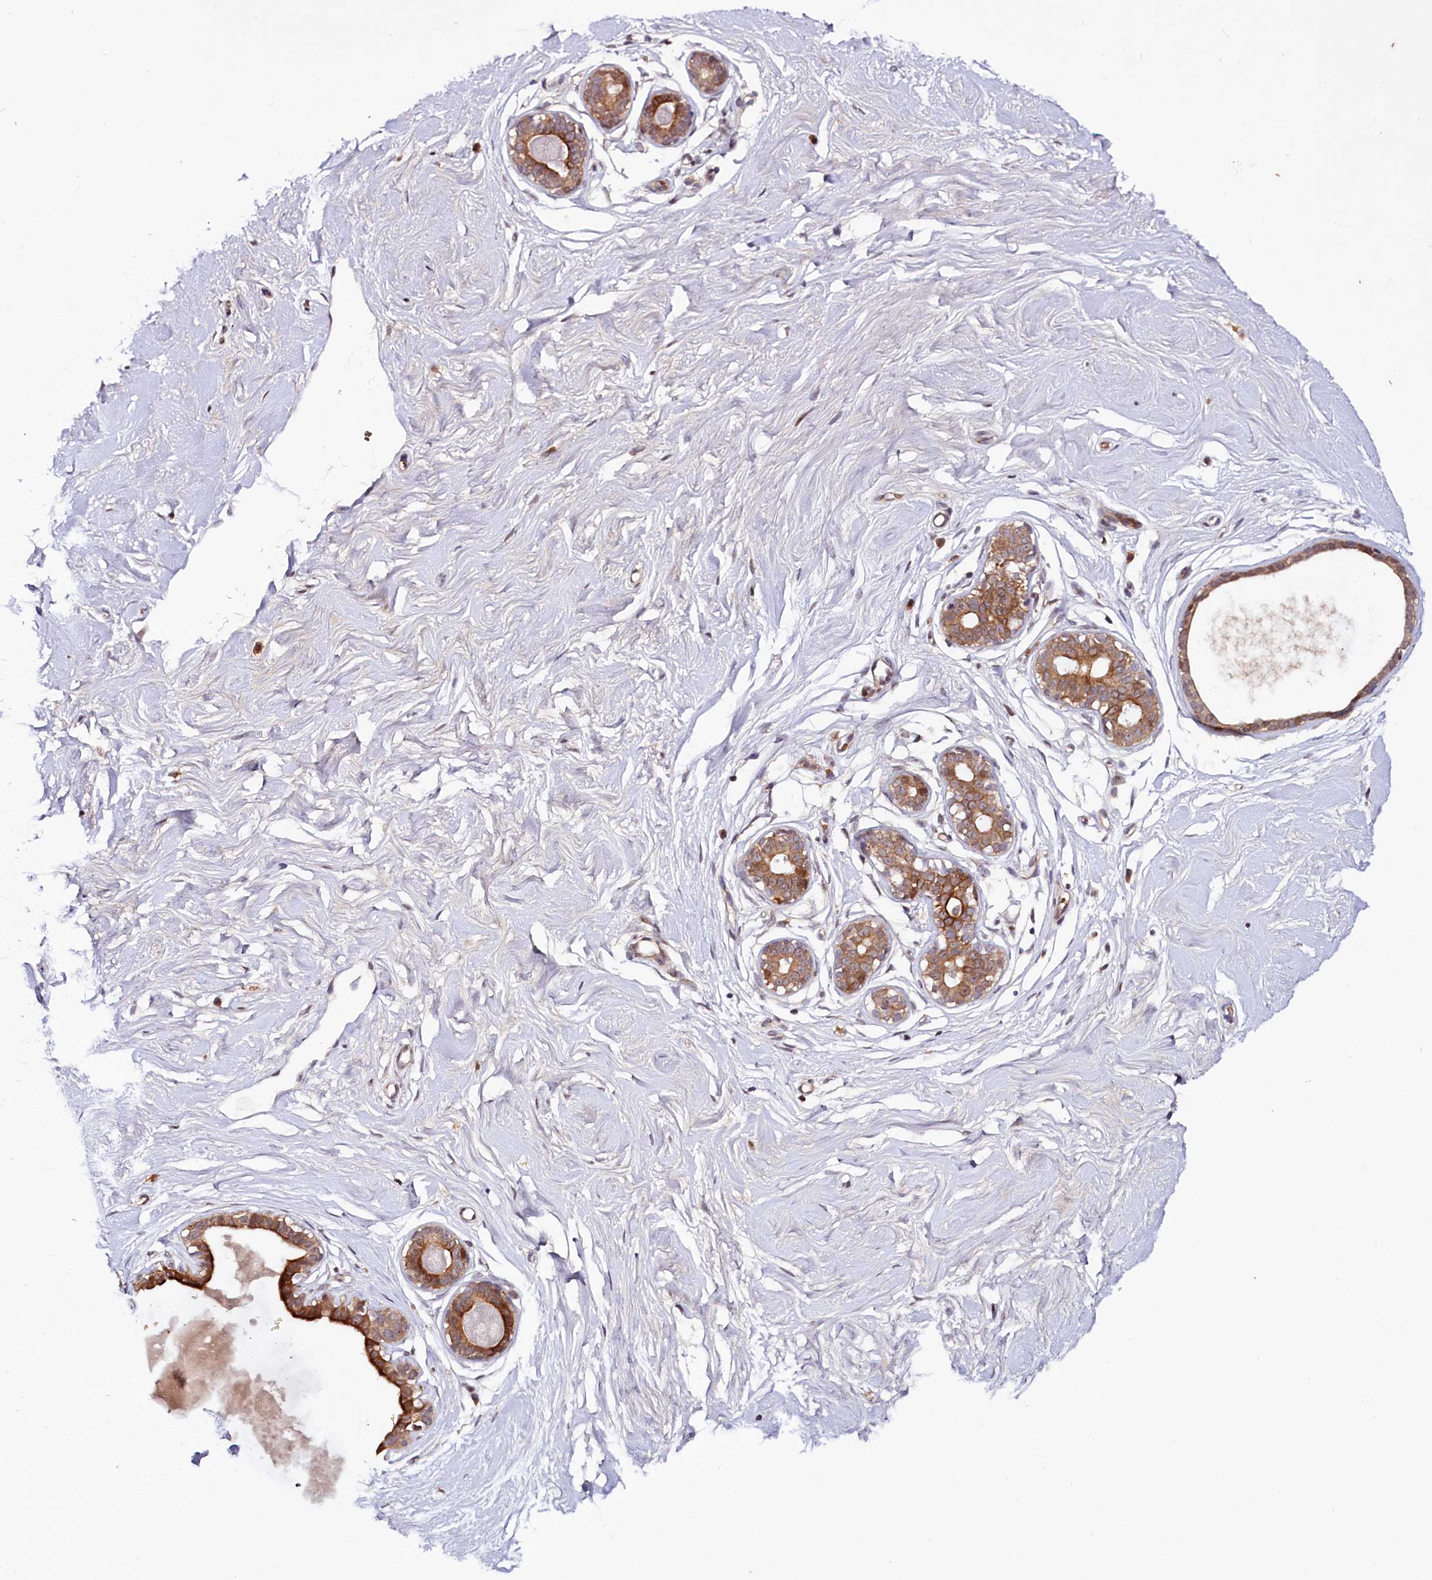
{"staining": {"intensity": "negative", "quantity": "none", "location": "none"}, "tissue": "breast", "cell_type": "Adipocytes", "image_type": "normal", "snomed": [{"axis": "morphology", "description": "Normal tissue, NOS"}, {"axis": "morphology", "description": "Adenoma, NOS"}, {"axis": "topography", "description": "Breast"}], "caption": "Immunohistochemical staining of normal human breast shows no significant positivity in adipocytes. (DAB immunohistochemistry (IHC) visualized using brightfield microscopy, high magnification).", "gene": "N4BP2L1", "patient": {"sex": "female", "age": 23}}